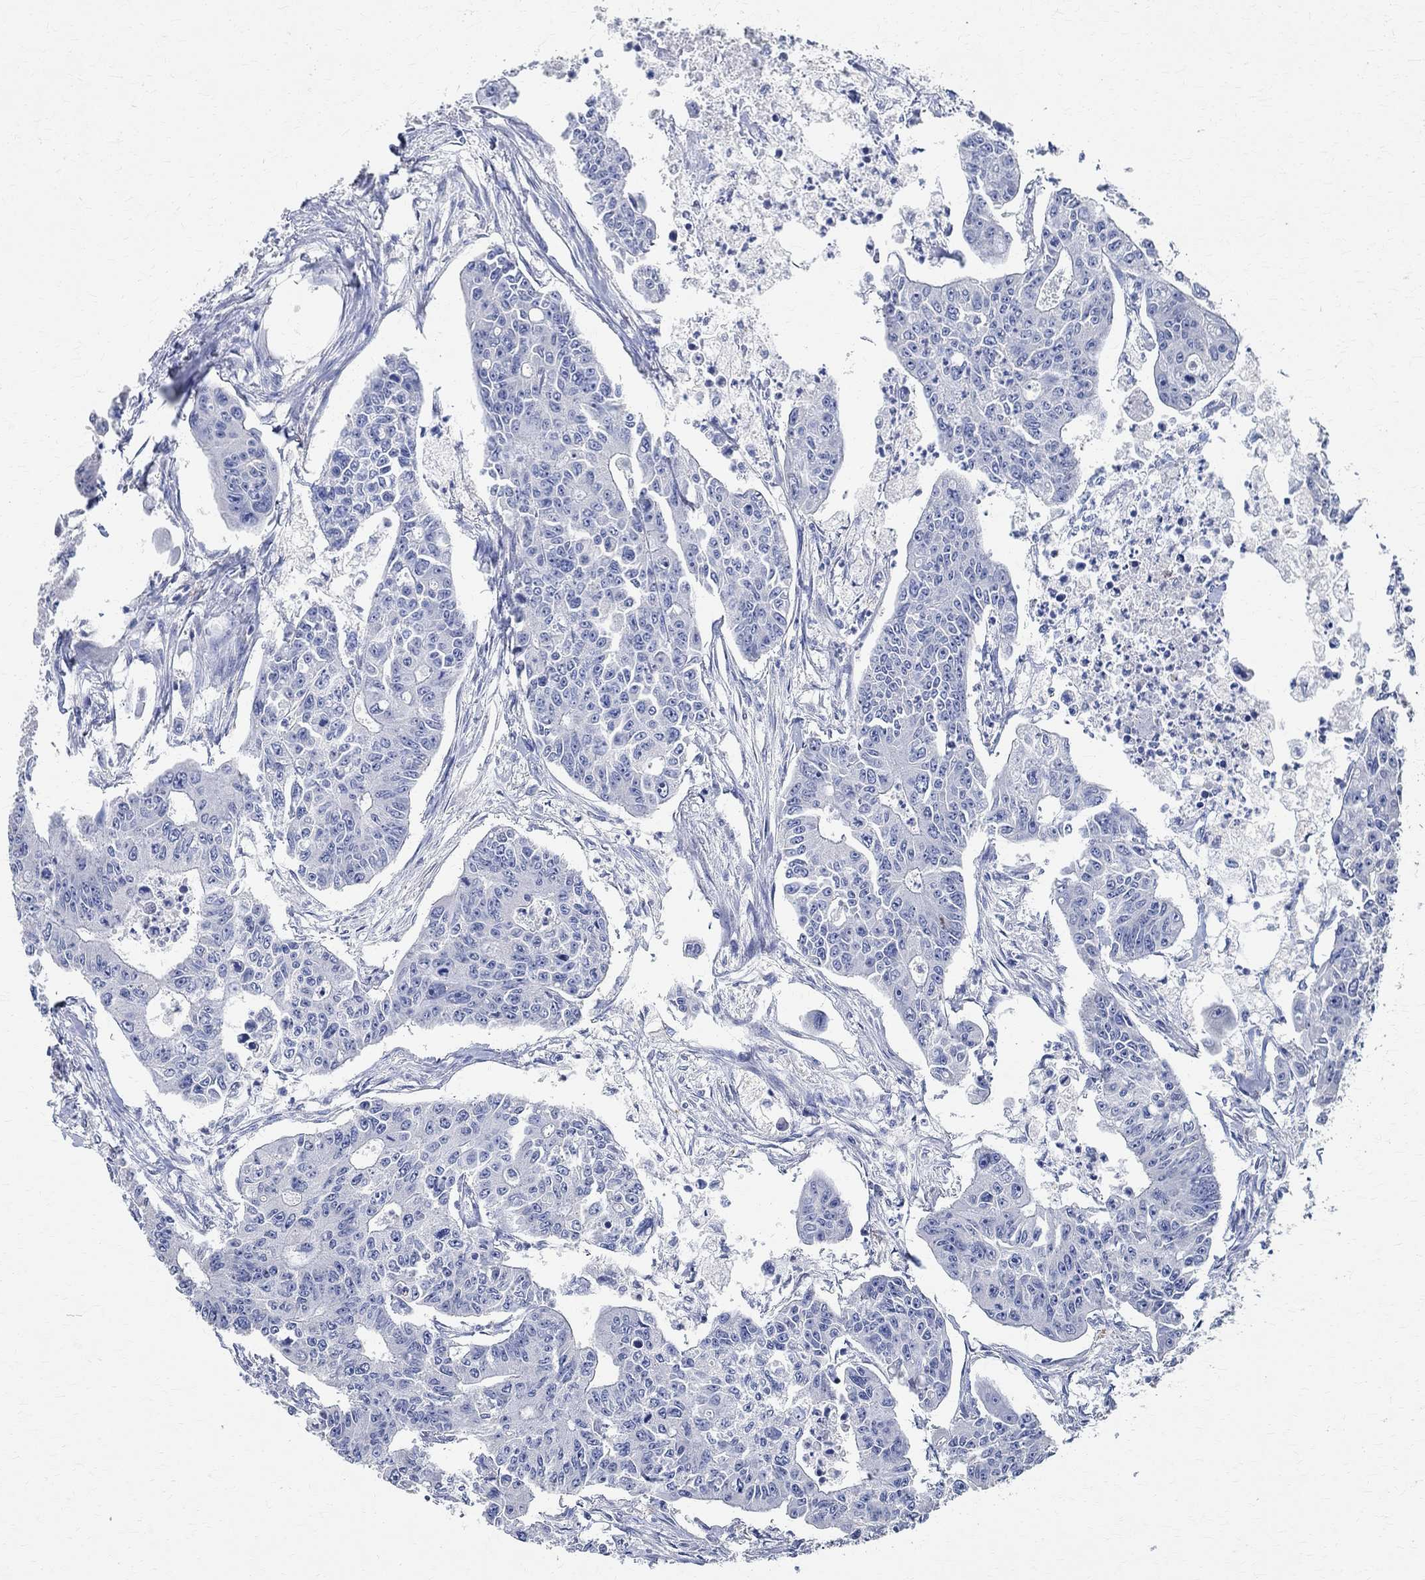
{"staining": {"intensity": "negative", "quantity": "none", "location": "none"}, "tissue": "colorectal cancer", "cell_type": "Tumor cells", "image_type": "cancer", "snomed": [{"axis": "morphology", "description": "Adenocarcinoma, NOS"}, {"axis": "topography", "description": "Colon"}], "caption": "This is a photomicrograph of IHC staining of colorectal cancer, which shows no positivity in tumor cells.", "gene": "TMEM221", "patient": {"sex": "male", "age": 70}}